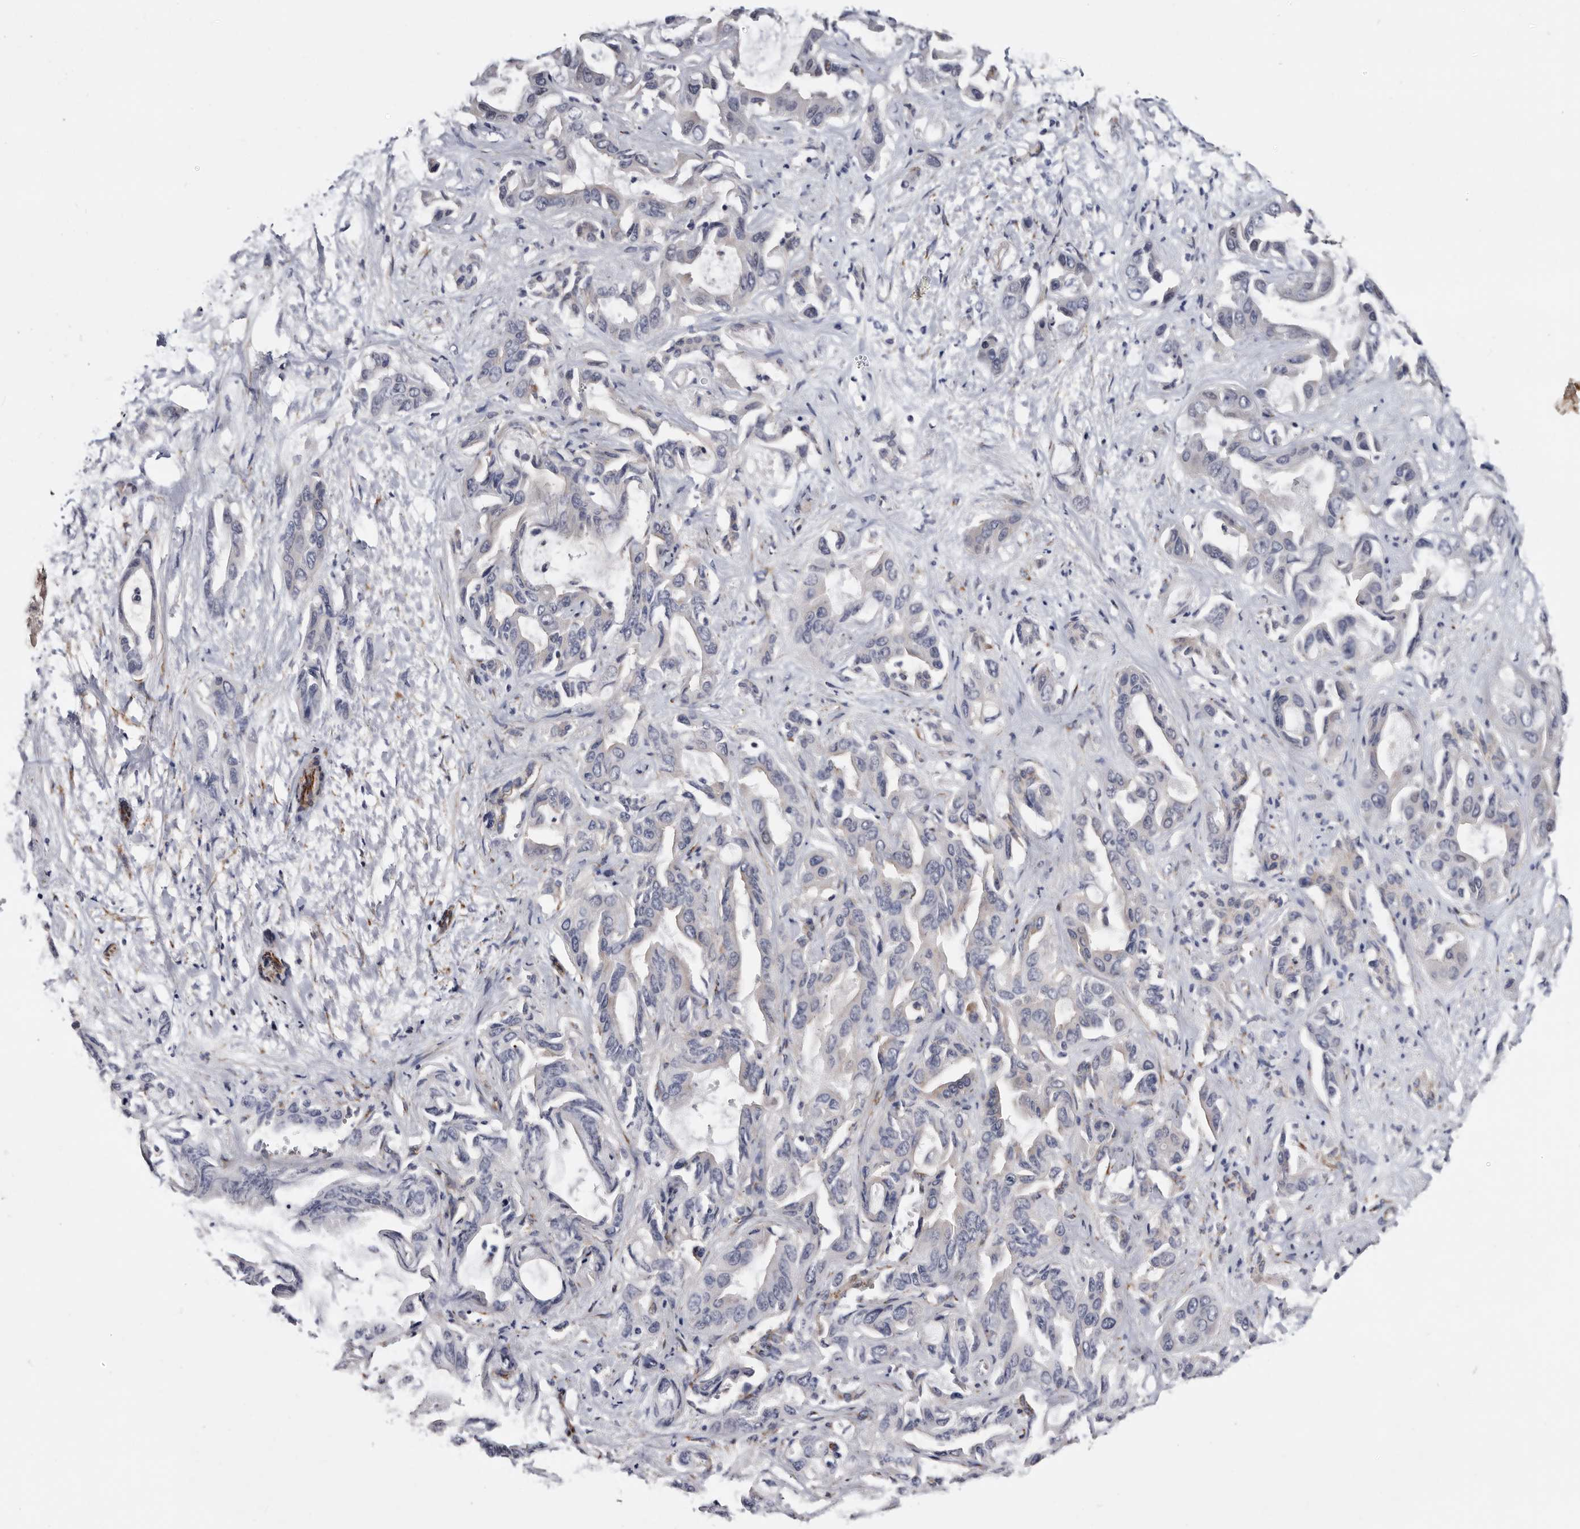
{"staining": {"intensity": "negative", "quantity": "none", "location": "none"}, "tissue": "liver cancer", "cell_type": "Tumor cells", "image_type": "cancer", "snomed": [{"axis": "morphology", "description": "Cholangiocarcinoma"}, {"axis": "topography", "description": "Liver"}], "caption": "This is an IHC photomicrograph of cholangiocarcinoma (liver). There is no expression in tumor cells.", "gene": "ARMCX2", "patient": {"sex": "female", "age": 52}}